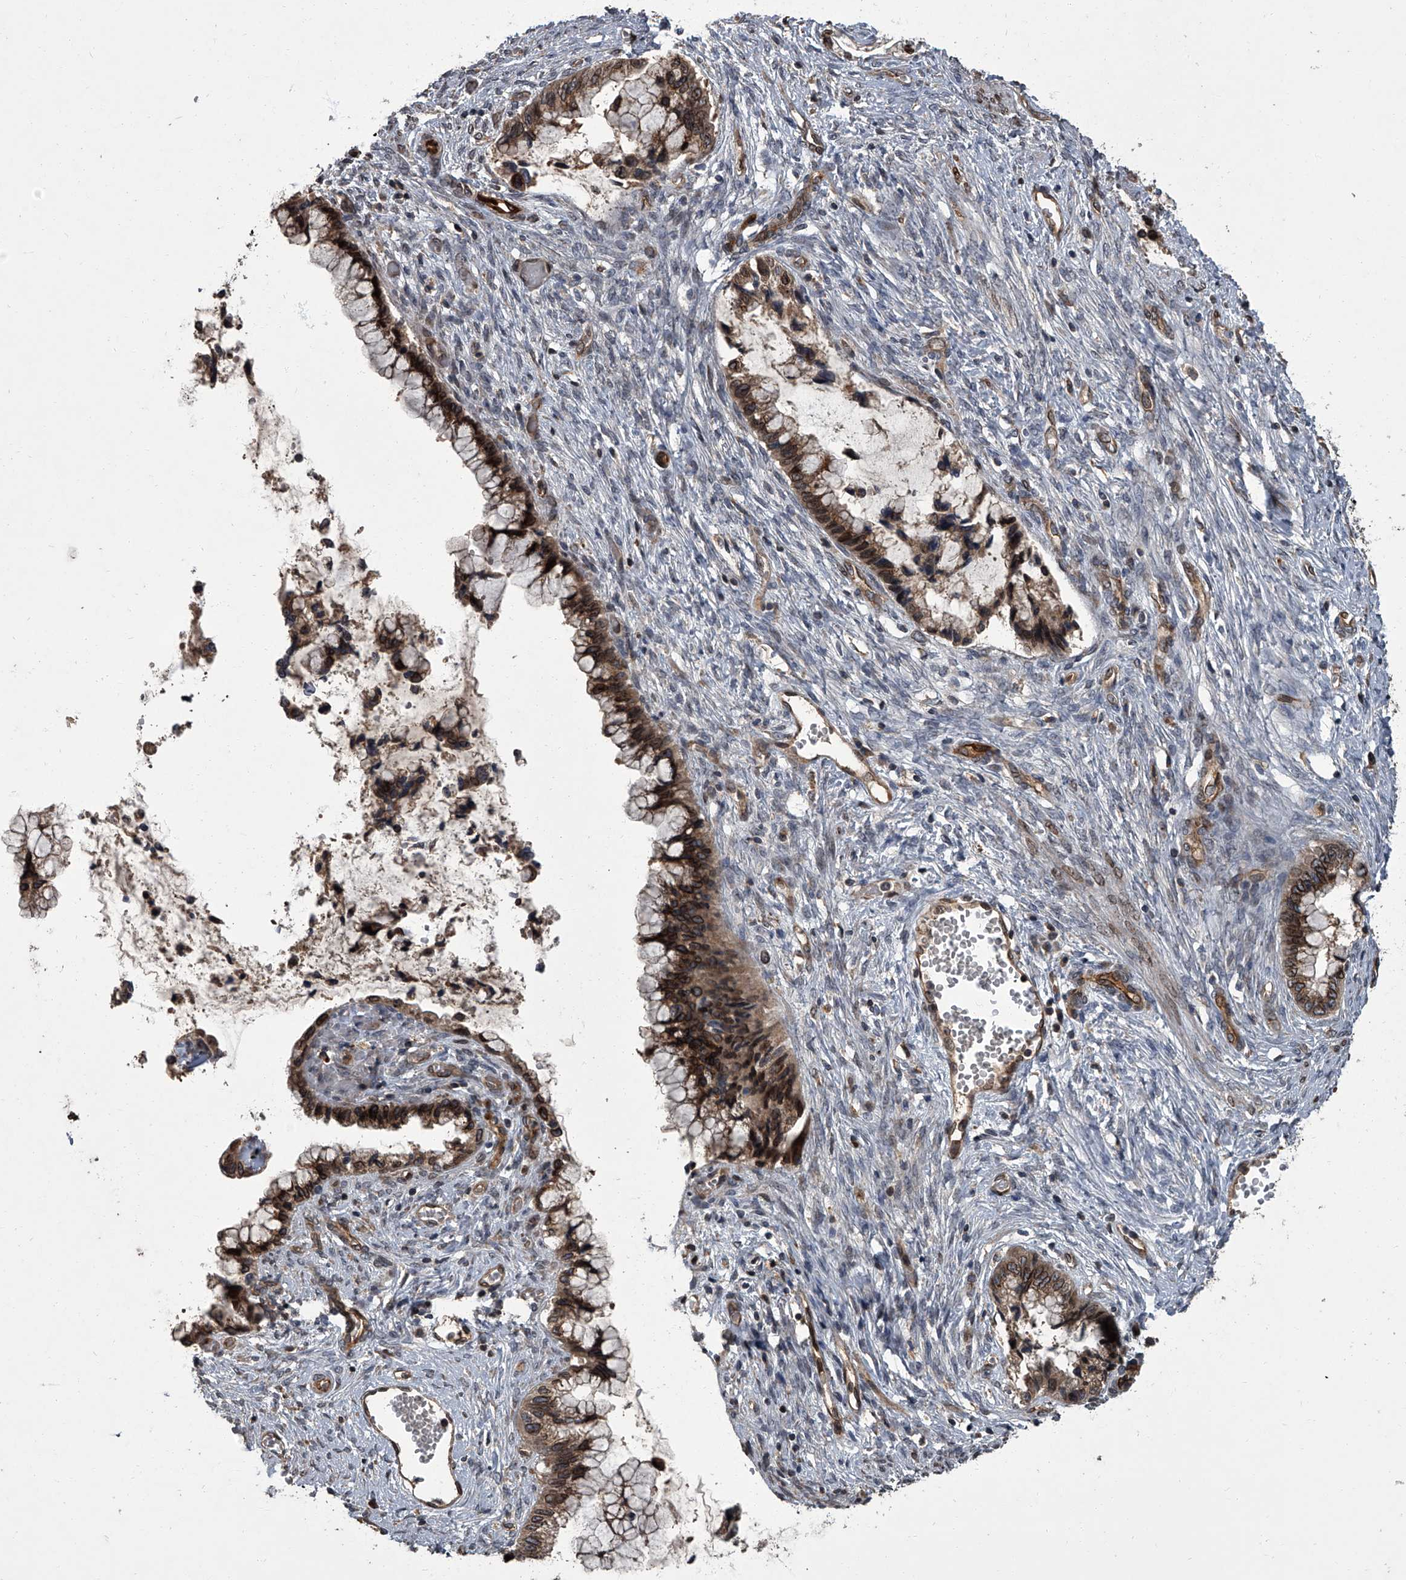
{"staining": {"intensity": "strong", "quantity": ">75%", "location": "cytoplasmic/membranous,nuclear"}, "tissue": "cervical cancer", "cell_type": "Tumor cells", "image_type": "cancer", "snomed": [{"axis": "morphology", "description": "Adenocarcinoma, NOS"}, {"axis": "topography", "description": "Cervix"}], "caption": "Cervical cancer stained with a brown dye exhibits strong cytoplasmic/membranous and nuclear positive staining in approximately >75% of tumor cells.", "gene": "LRRC8C", "patient": {"sex": "female", "age": 44}}